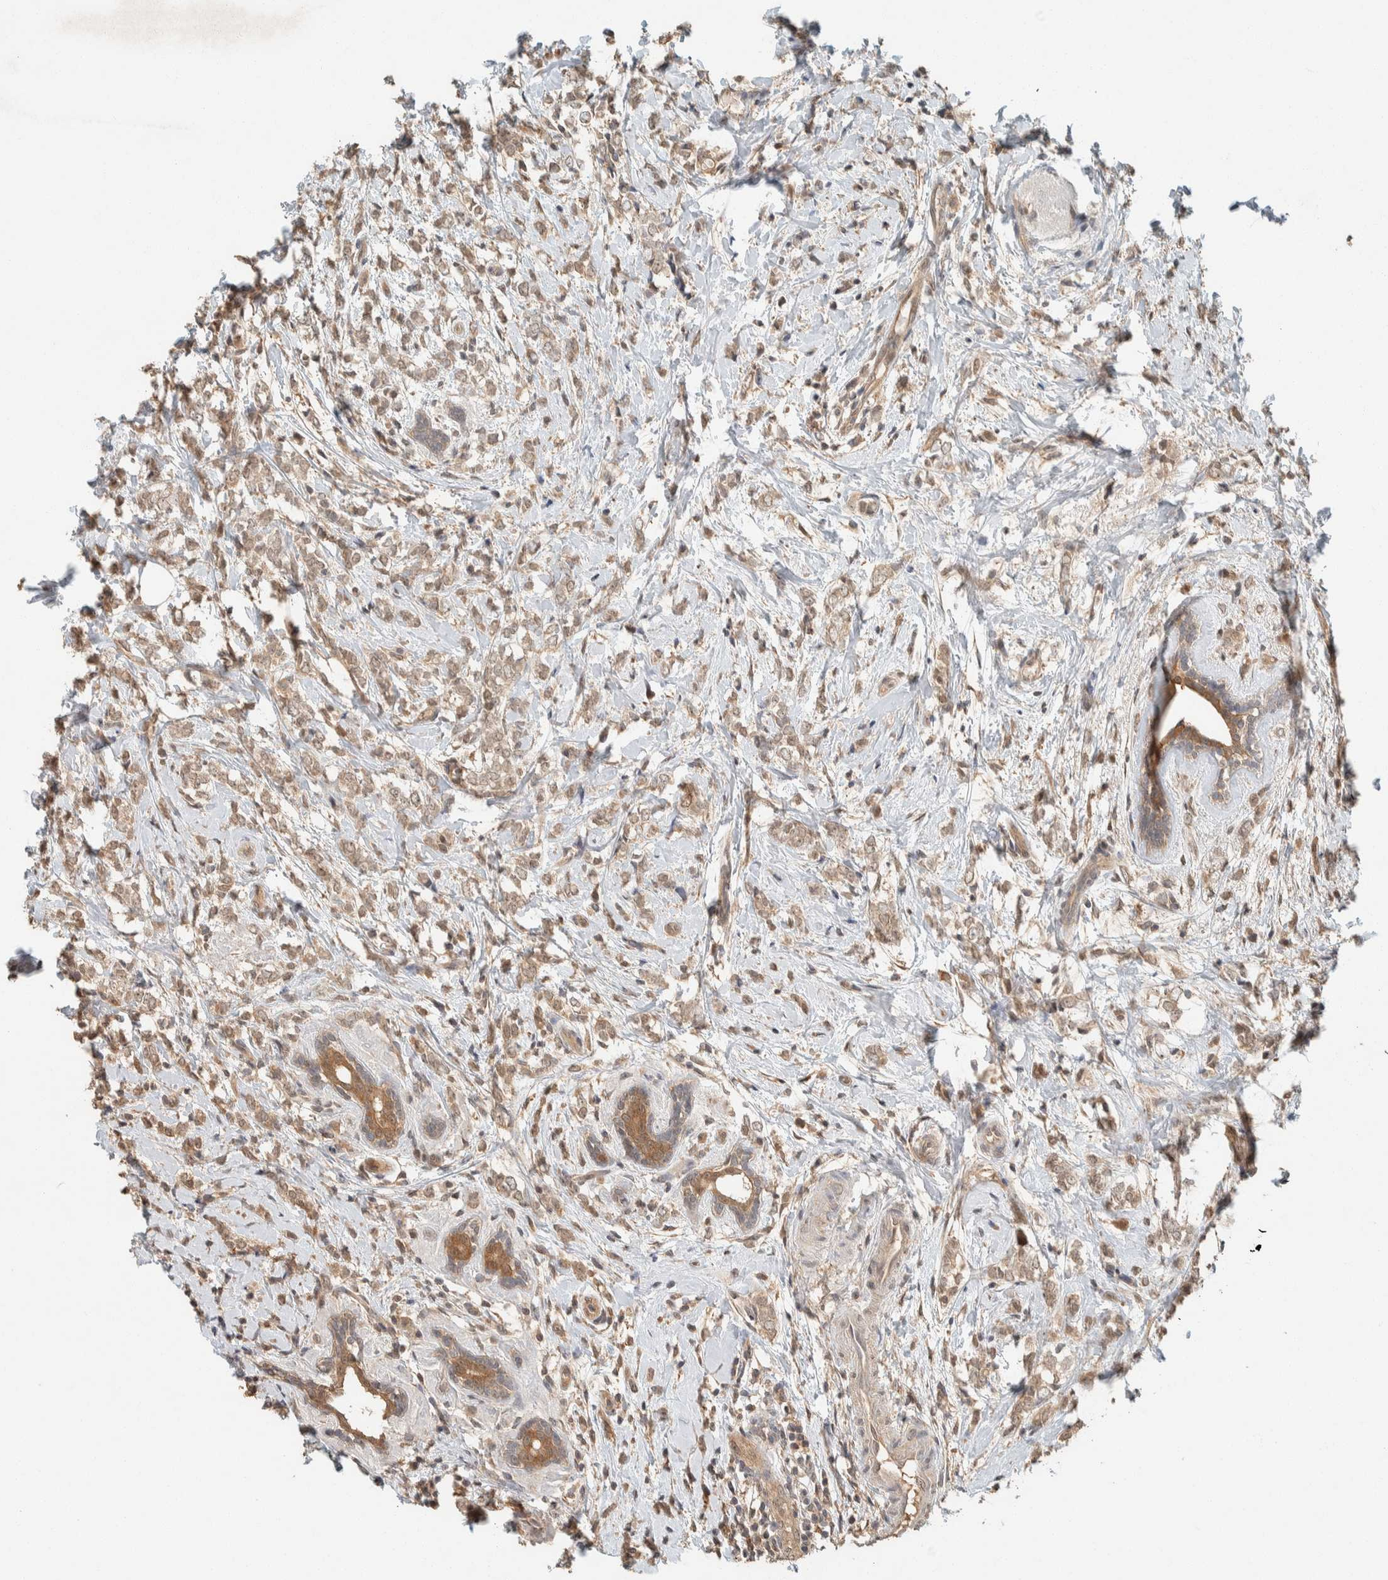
{"staining": {"intensity": "weak", "quantity": ">75%", "location": "cytoplasmic/membranous"}, "tissue": "breast cancer", "cell_type": "Tumor cells", "image_type": "cancer", "snomed": [{"axis": "morphology", "description": "Normal tissue, NOS"}, {"axis": "morphology", "description": "Lobular carcinoma"}, {"axis": "topography", "description": "Breast"}], "caption": "Protein staining of breast lobular carcinoma tissue reveals weak cytoplasmic/membranous expression in about >75% of tumor cells.", "gene": "ZNF567", "patient": {"sex": "female", "age": 47}}